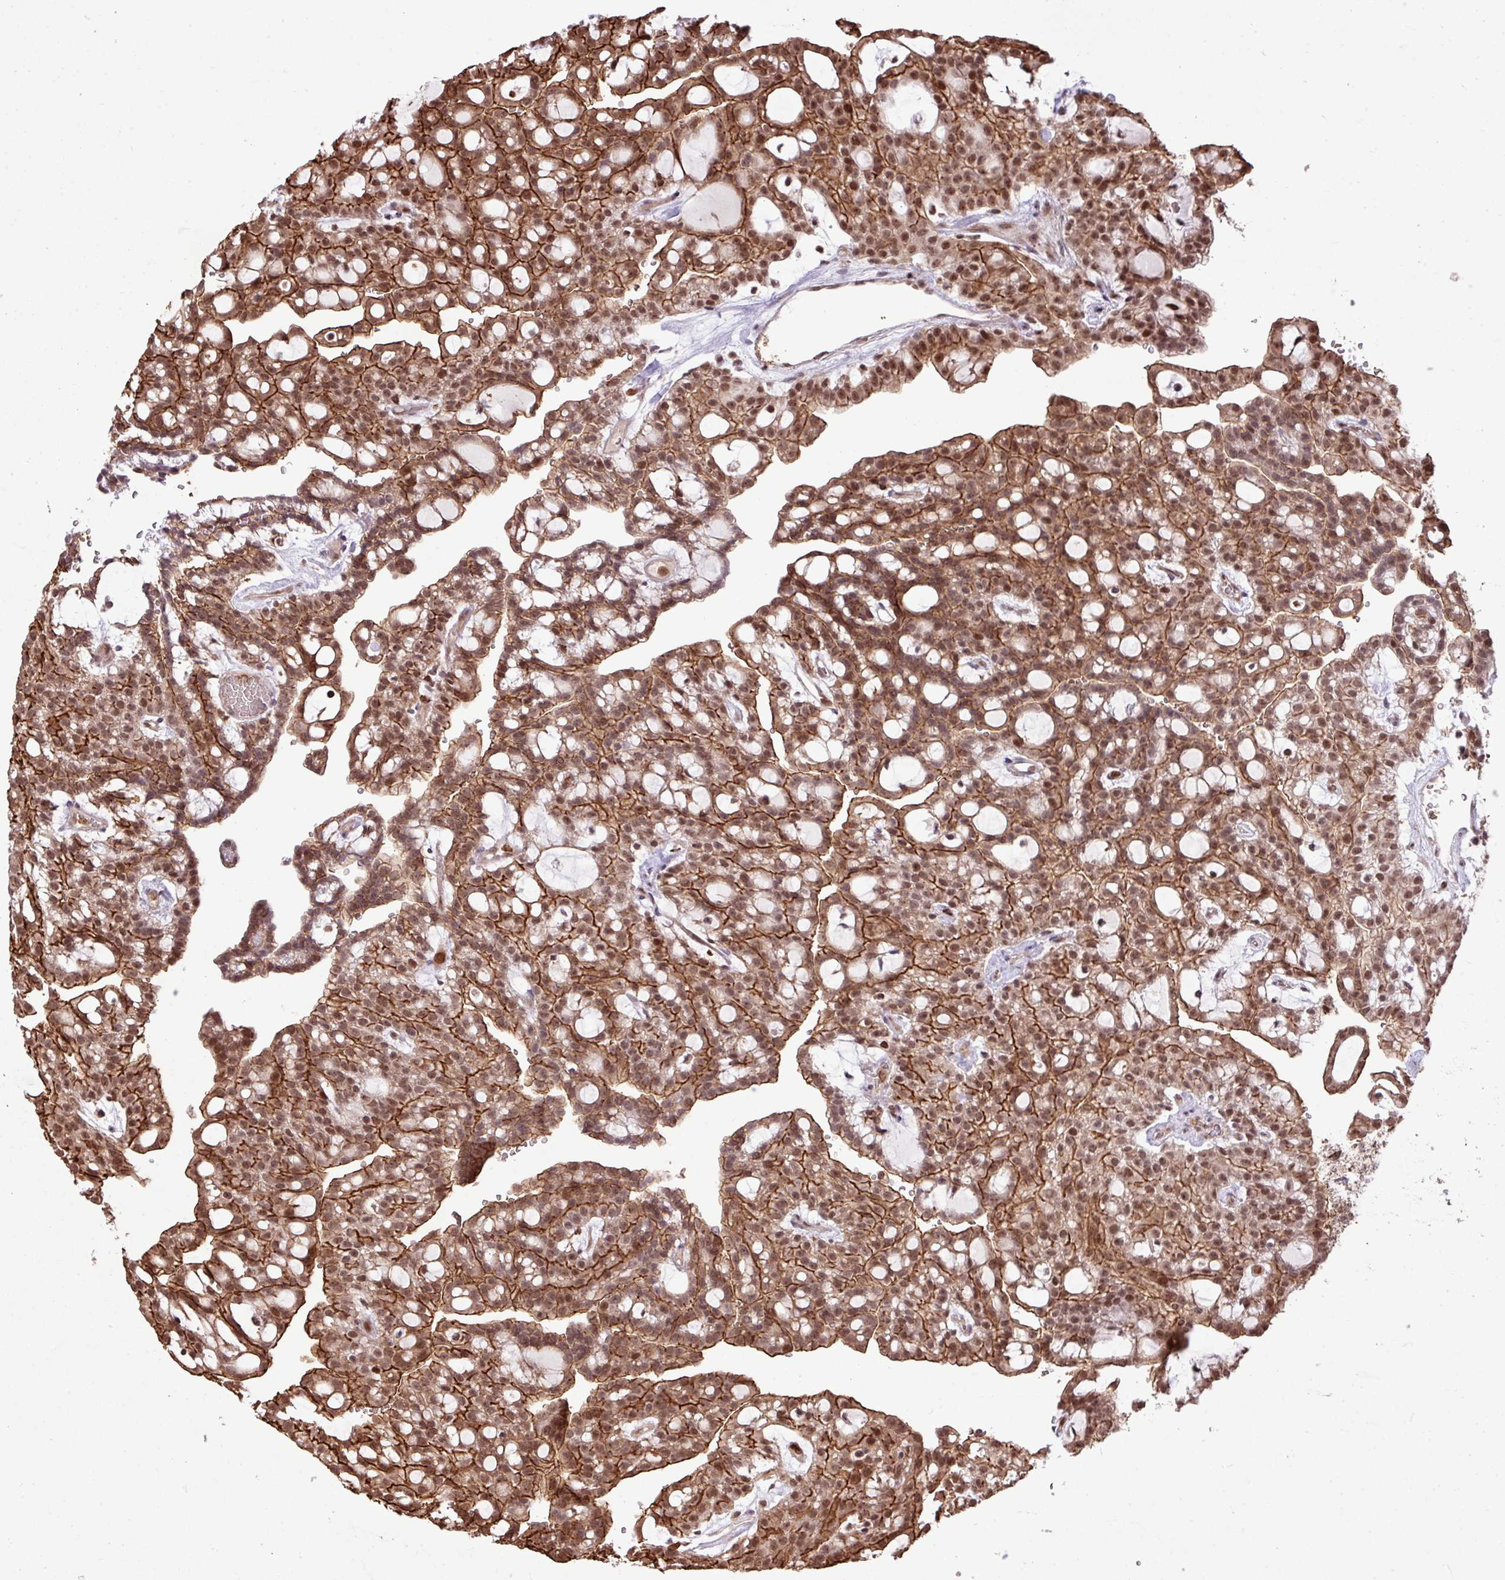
{"staining": {"intensity": "moderate", "quantity": "25%-75%", "location": "nuclear"}, "tissue": "renal cancer", "cell_type": "Tumor cells", "image_type": "cancer", "snomed": [{"axis": "morphology", "description": "Adenocarcinoma, NOS"}, {"axis": "topography", "description": "Kidney"}], "caption": "A brown stain shows moderate nuclear positivity of a protein in renal adenocarcinoma tumor cells. (Brightfield microscopy of DAB IHC at high magnification).", "gene": "GON7", "patient": {"sex": "male", "age": 63}}